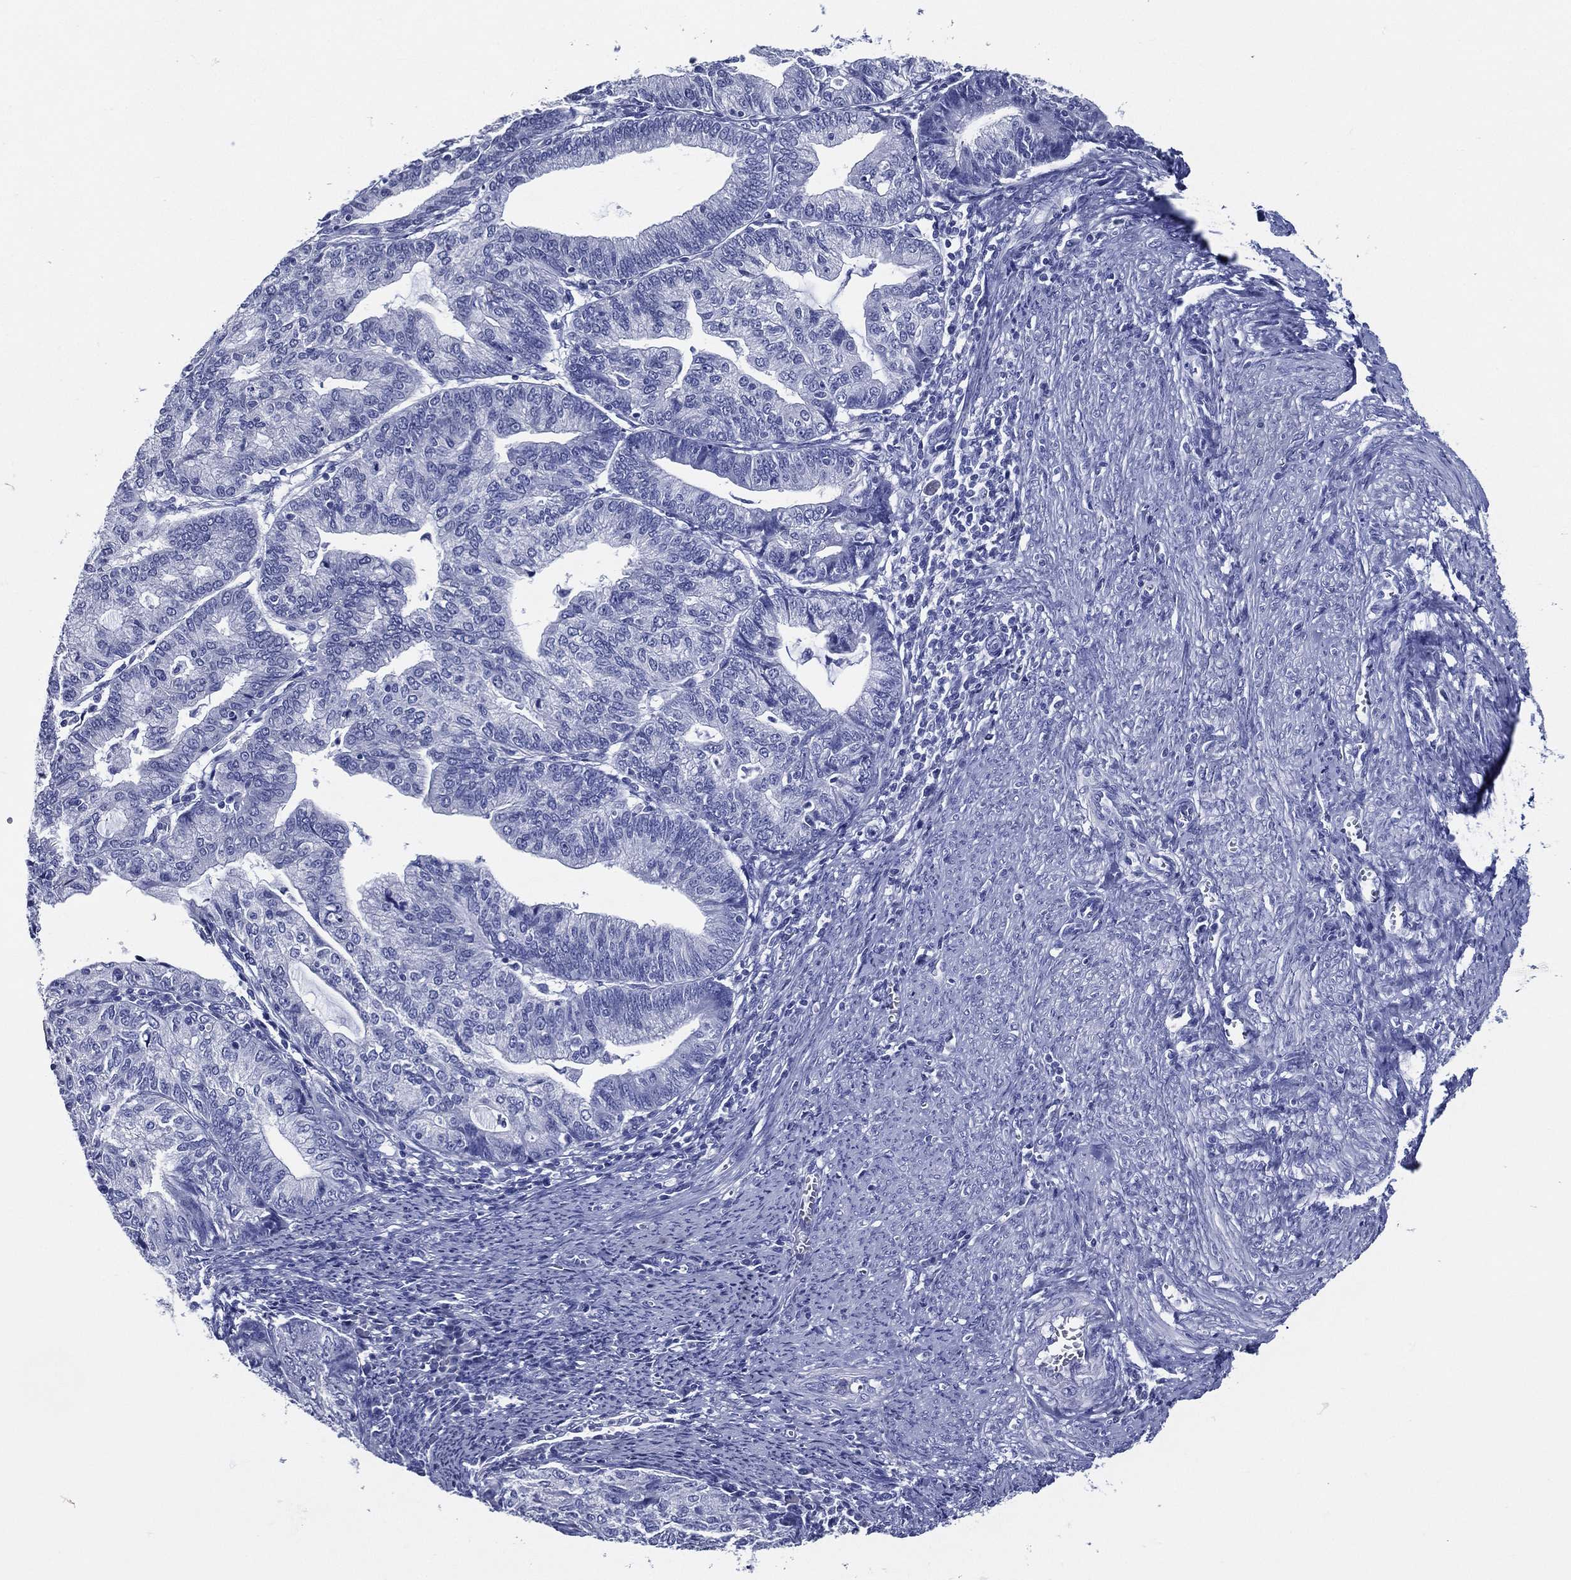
{"staining": {"intensity": "negative", "quantity": "none", "location": "none"}, "tissue": "endometrial cancer", "cell_type": "Tumor cells", "image_type": "cancer", "snomed": [{"axis": "morphology", "description": "Adenocarcinoma, NOS"}, {"axis": "topography", "description": "Endometrium"}], "caption": "A histopathology image of human adenocarcinoma (endometrial) is negative for staining in tumor cells.", "gene": "ACE2", "patient": {"sex": "female", "age": 82}}